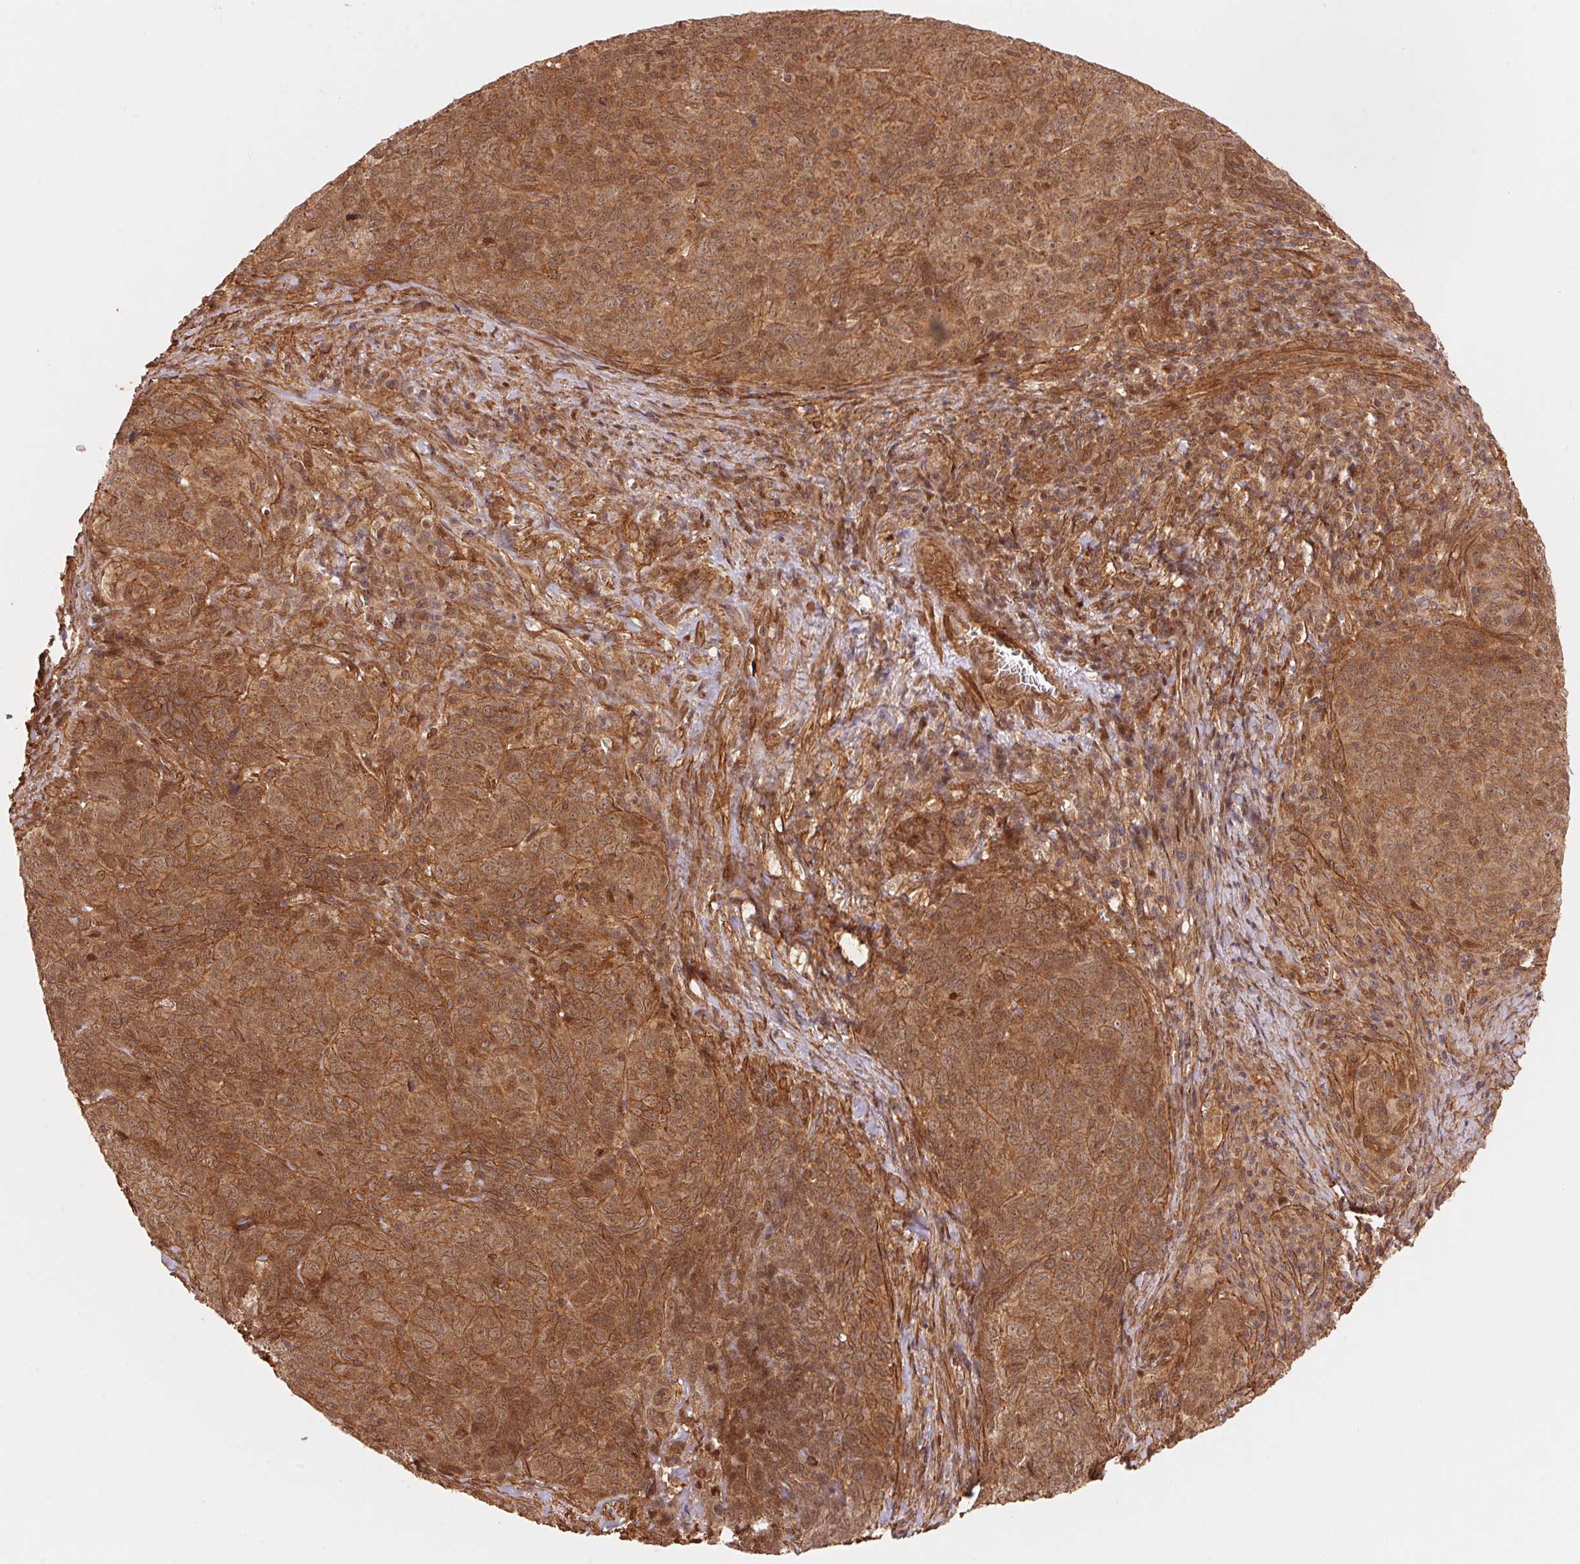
{"staining": {"intensity": "moderate", "quantity": ">75%", "location": "cytoplasmic/membranous,nuclear"}, "tissue": "skin cancer", "cell_type": "Tumor cells", "image_type": "cancer", "snomed": [{"axis": "morphology", "description": "Squamous cell carcinoma, NOS"}, {"axis": "topography", "description": "Skin"}, {"axis": "topography", "description": "Anal"}], "caption": "There is medium levels of moderate cytoplasmic/membranous and nuclear expression in tumor cells of squamous cell carcinoma (skin), as demonstrated by immunohistochemical staining (brown color).", "gene": "TNIP2", "patient": {"sex": "female", "age": 51}}